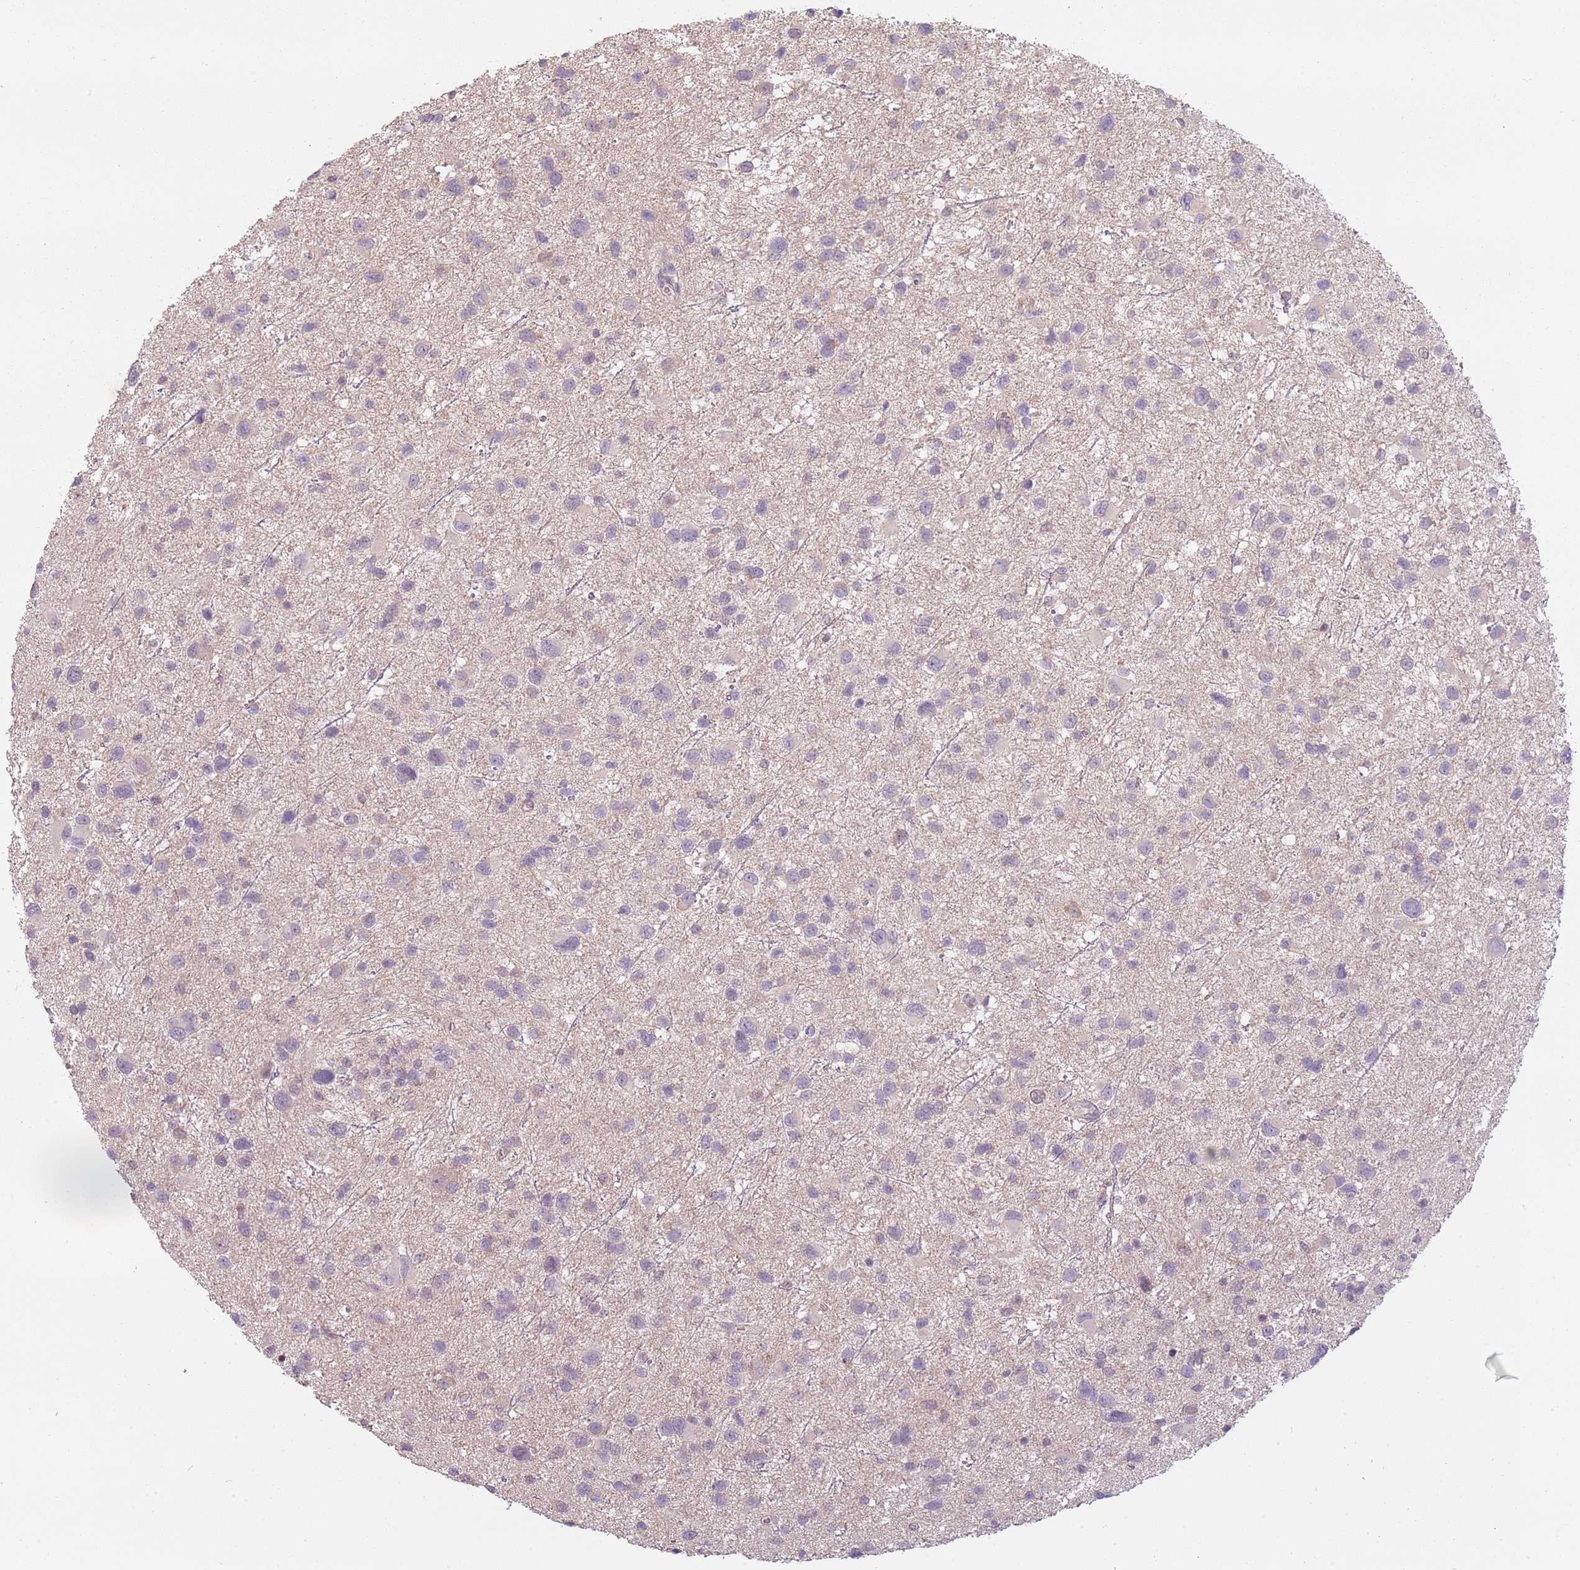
{"staining": {"intensity": "negative", "quantity": "none", "location": "none"}, "tissue": "glioma", "cell_type": "Tumor cells", "image_type": "cancer", "snomed": [{"axis": "morphology", "description": "Glioma, malignant, Low grade"}, {"axis": "topography", "description": "Brain"}], "caption": "Immunohistochemistry (IHC) of glioma shows no positivity in tumor cells.", "gene": "TEKT4", "patient": {"sex": "female", "age": 32}}